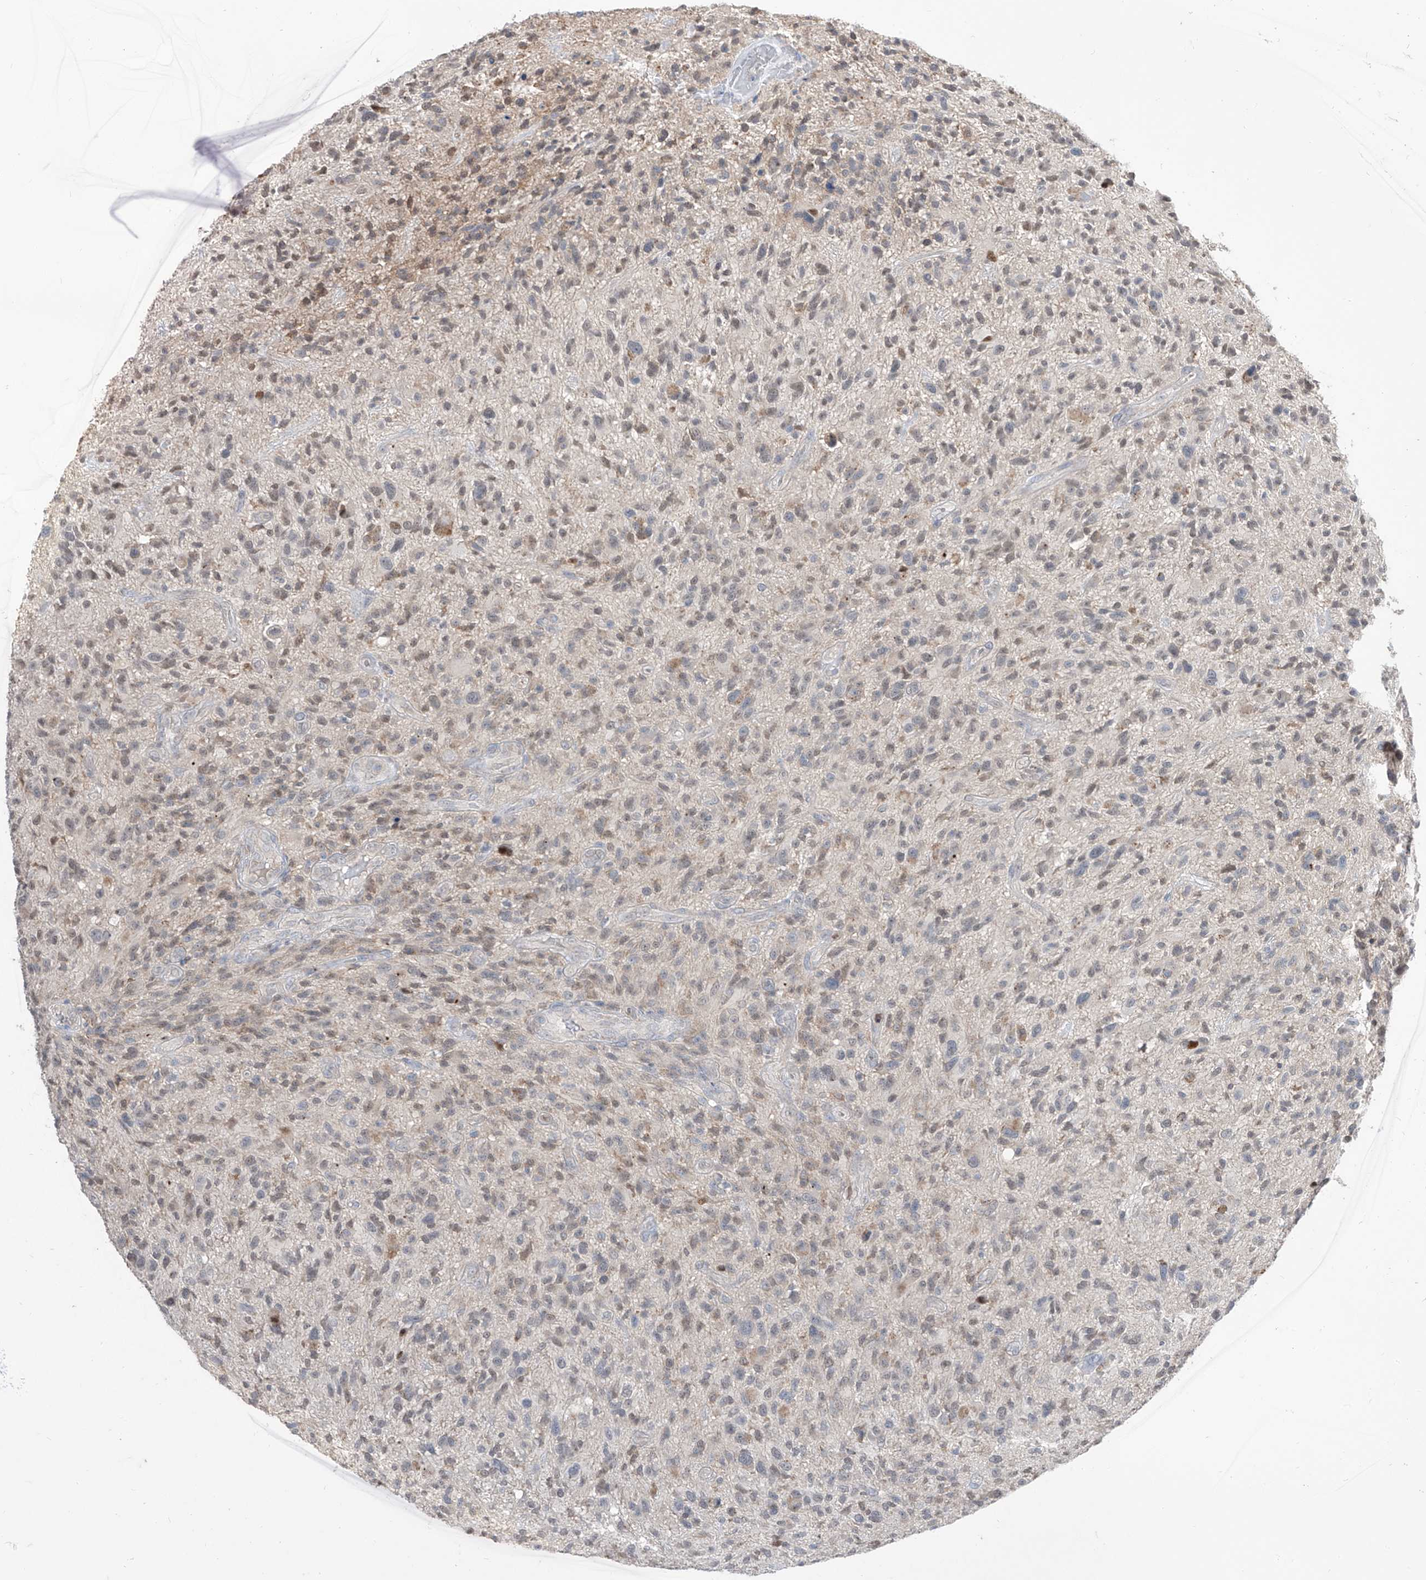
{"staining": {"intensity": "weak", "quantity": "25%-75%", "location": "nuclear"}, "tissue": "glioma", "cell_type": "Tumor cells", "image_type": "cancer", "snomed": [{"axis": "morphology", "description": "Glioma, malignant, High grade"}, {"axis": "topography", "description": "Brain"}], "caption": "Malignant high-grade glioma was stained to show a protein in brown. There is low levels of weak nuclear expression in about 25%-75% of tumor cells. The protein is stained brown, and the nuclei are stained in blue (DAB (3,3'-diaminobenzidine) IHC with brightfield microscopy, high magnification).", "gene": "BROX", "patient": {"sex": "male", "age": 47}}